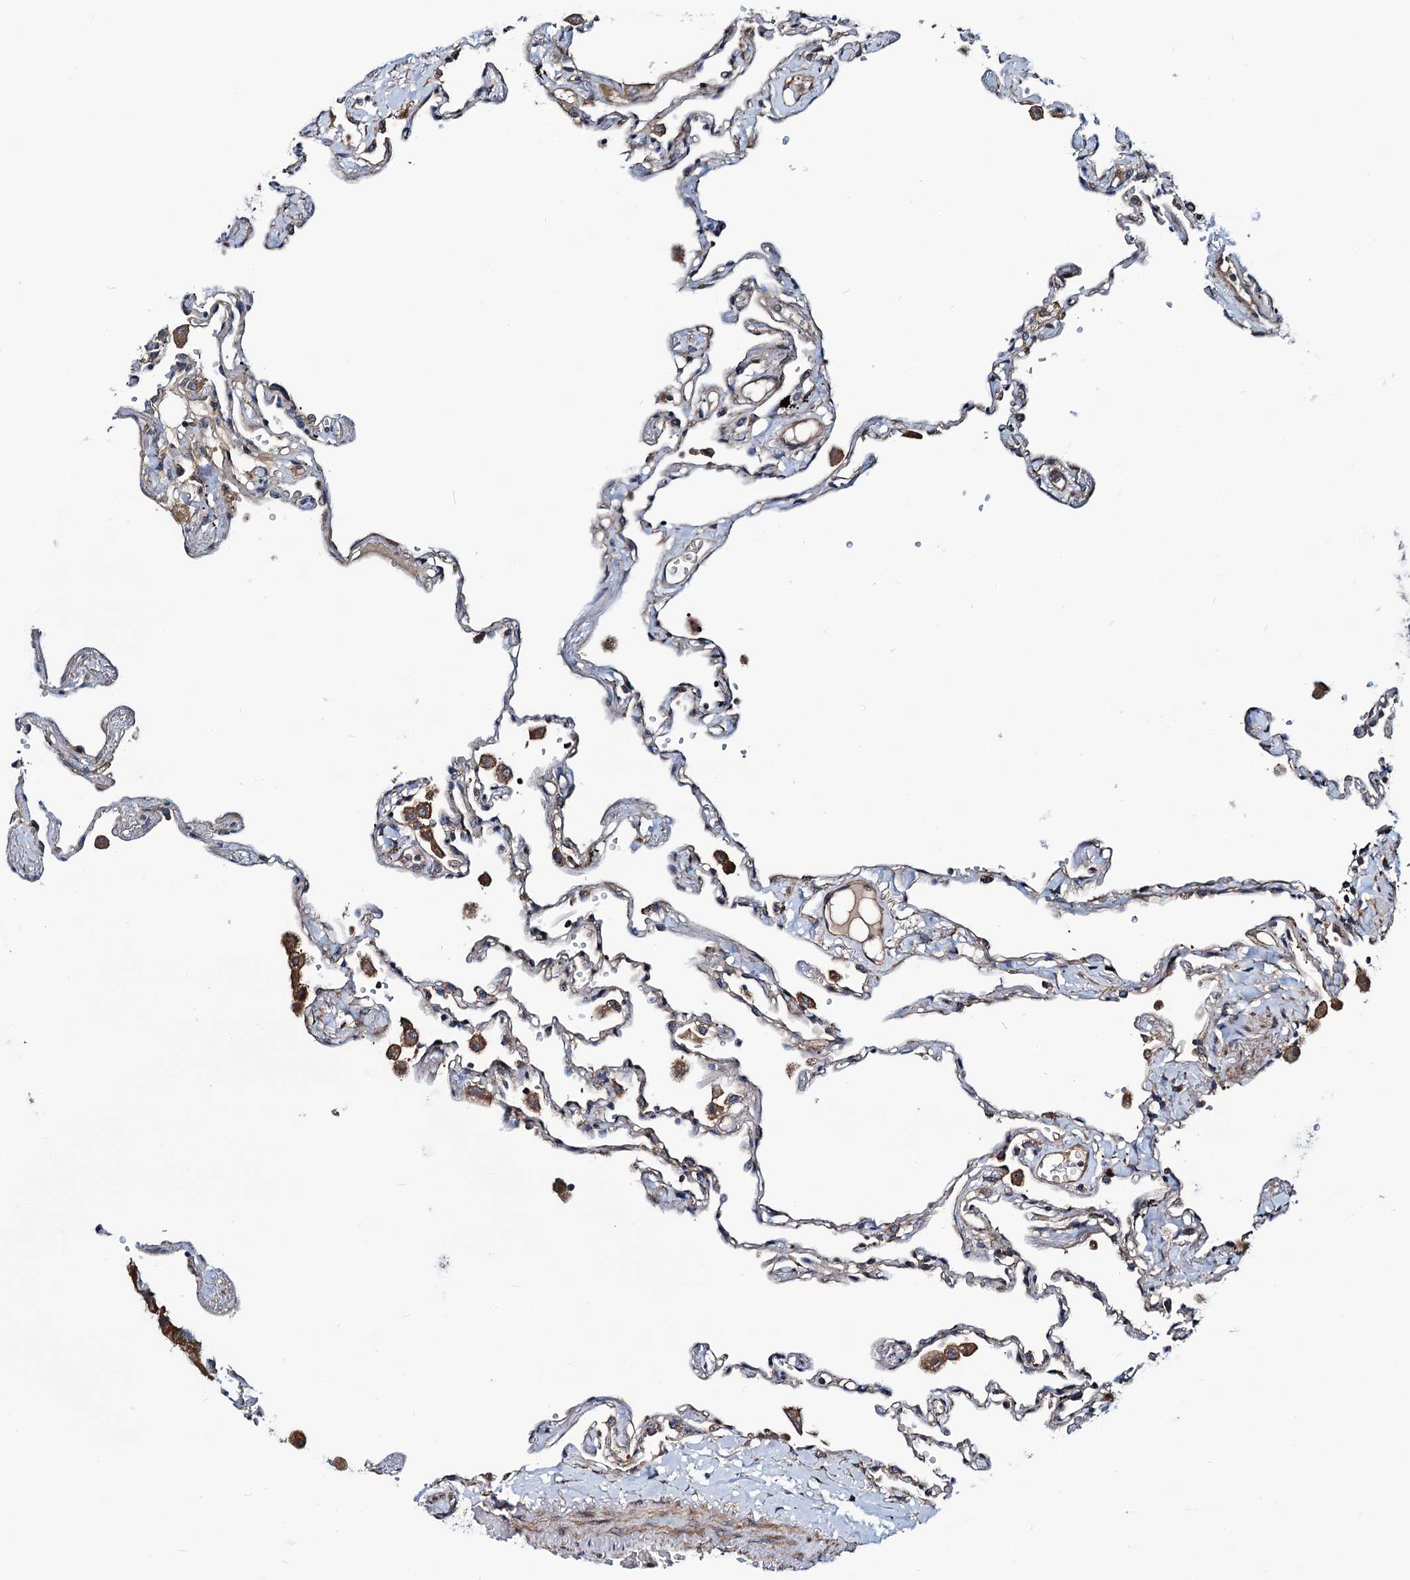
{"staining": {"intensity": "moderate", "quantity": "<25%", "location": "cytoplasmic/membranous"}, "tissue": "lung", "cell_type": "Alveolar cells", "image_type": "normal", "snomed": [{"axis": "morphology", "description": "Normal tissue, NOS"}, {"axis": "topography", "description": "Lung"}], "caption": "A brown stain shows moderate cytoplasmic/membranous positivity of a protein in alveolar cells of normal lung.", "gene": "NEK1", "patient": {"sex": "female", "age": 67}}